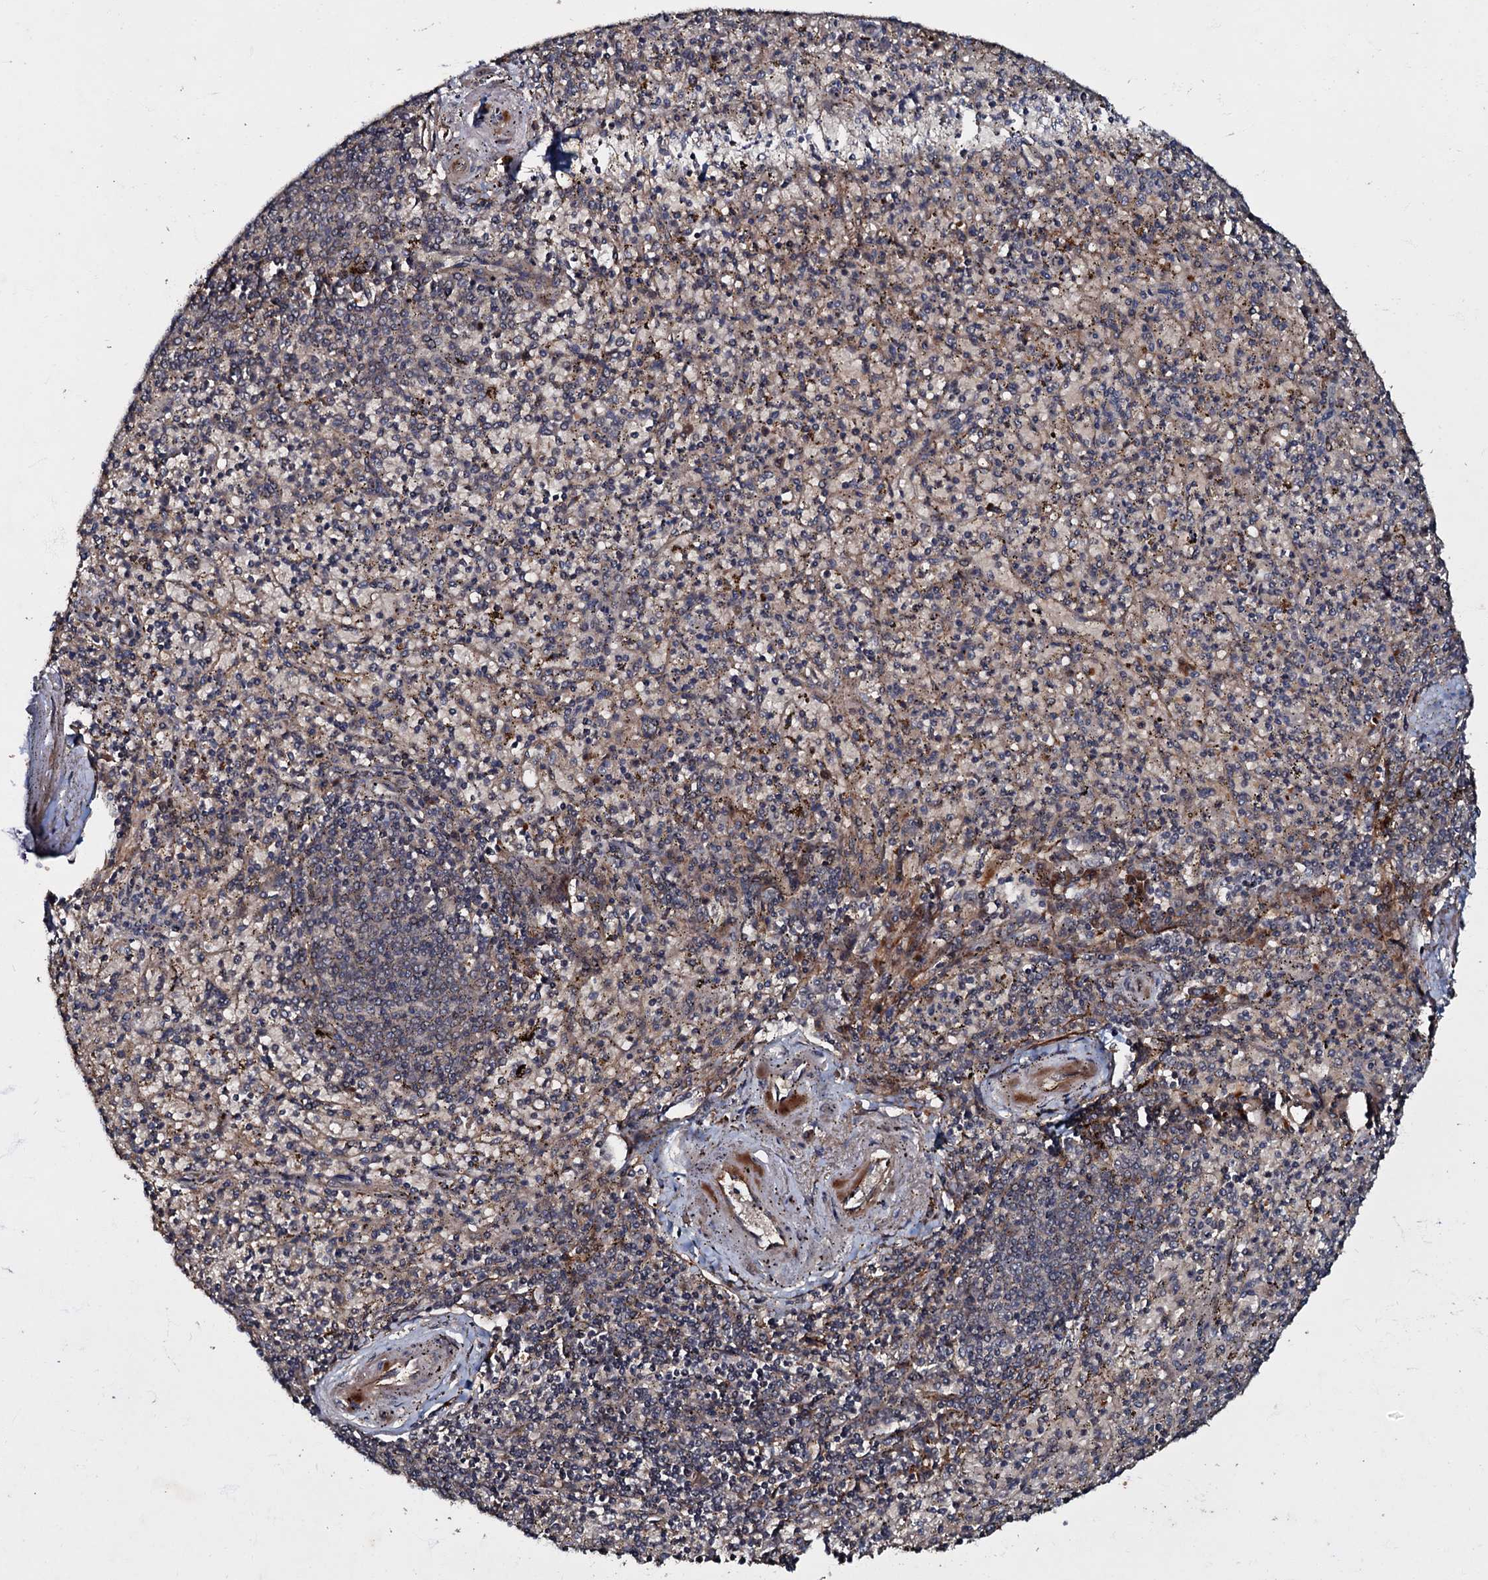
{"staining": {"intensity": "weak", "quantity": "<25%", "location": "cytoplasmic/membranous"}, "tissue": "spleen", "cell_type": "Cells in red pulp", "image_type": "normal", "snomed": [{"axis": "morphology", "description": "Normal tissue, NOS"}, {"axis": "topography", "description": "Spleen"}], "caption": "The photomicrograph demonstrates no significant positivity in cells in red pulp of spleen.", "gene": "MANSC4", "patient": {"sex": "male", "age": 72}}